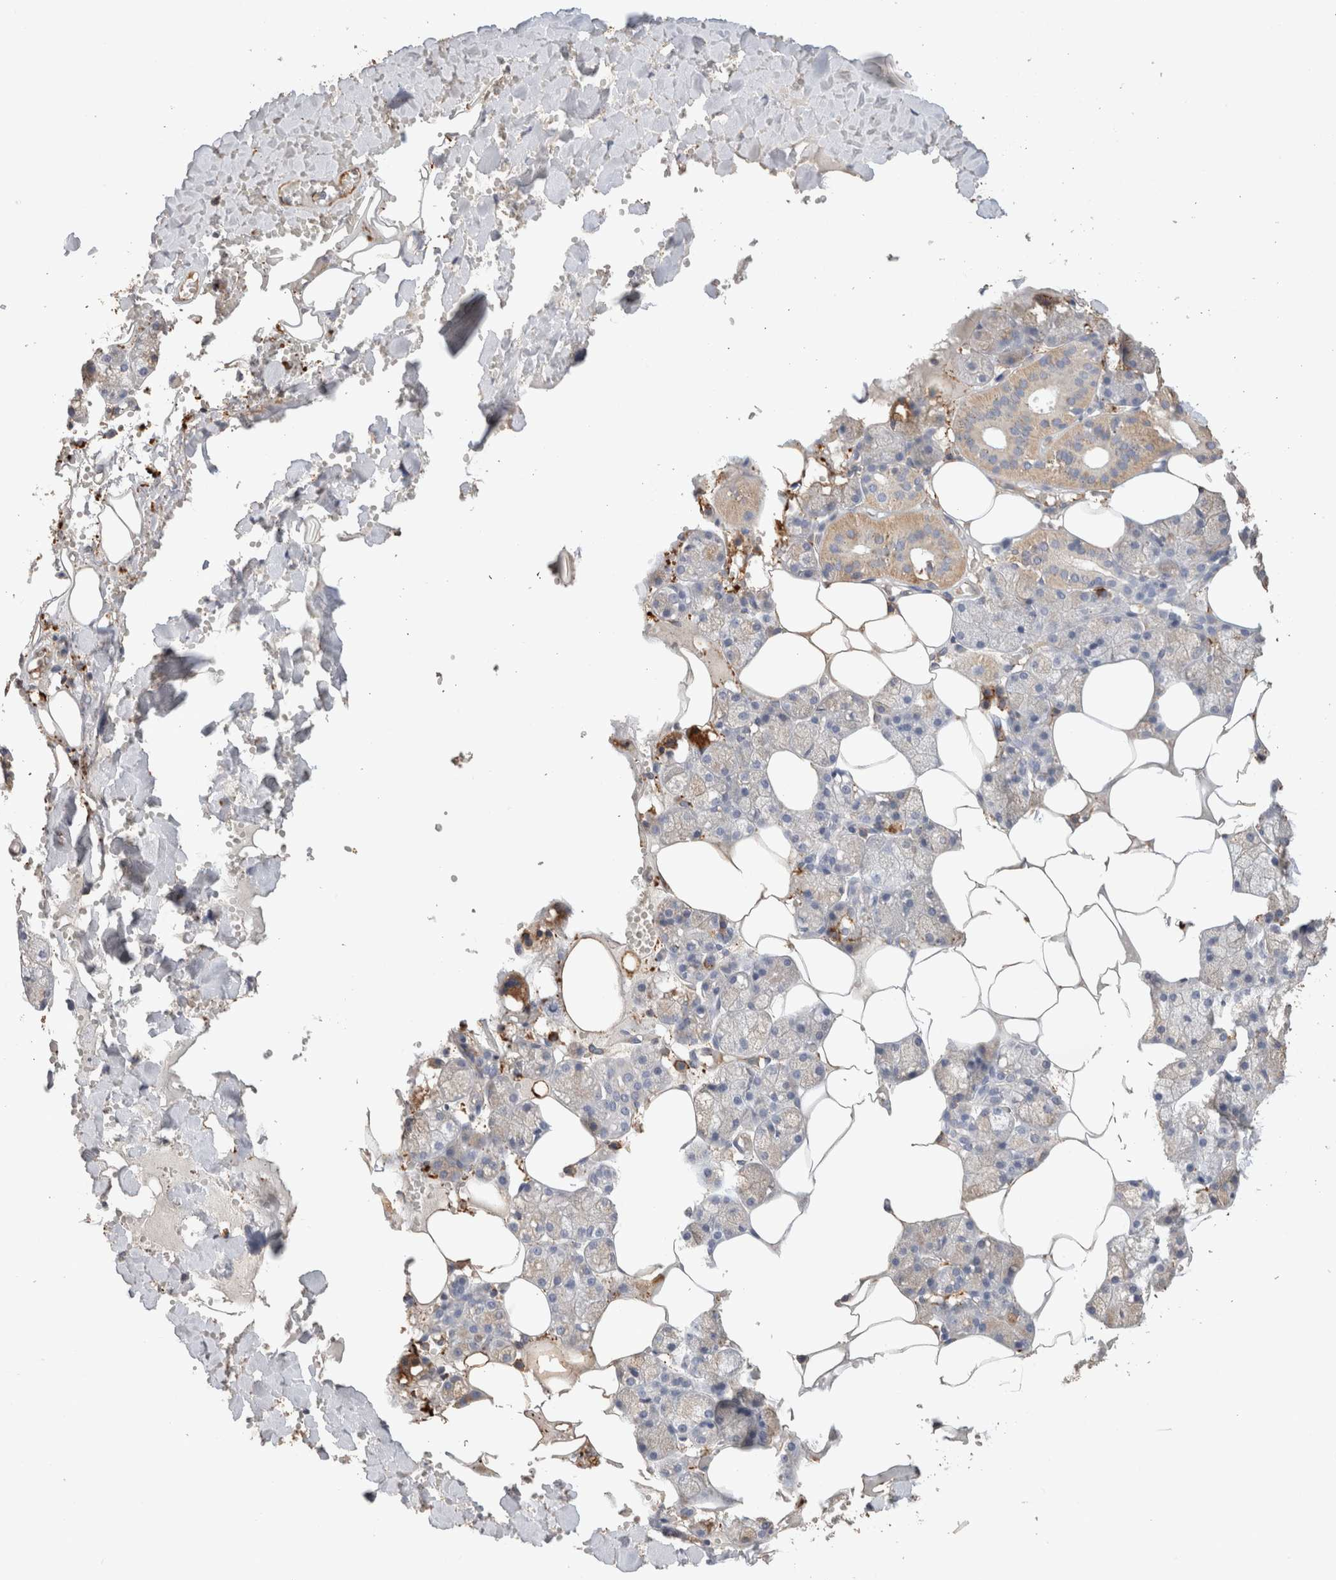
{"staining": {"intensity": "weak", "quantity": "25%-75%", "location": "cytoplasmic/membranous"}, "tissue": "salivary gland", "cell_type": "Glandular cells", "image_type": "normal", "snomed": [{"axis": "morphology", "description": "Normal tissue, NOS"}, {"axis": "topography", "description": "Salivary gland"}], "caption": "Protein positivity by immunohistochemistry (IHC) reveals weak cytoplasmic/membranous staining in about 25%-75% of glandular cells in benign salivary gland.", "gene": "PROS1", "patient": {"sex": "male", "age": 62}}